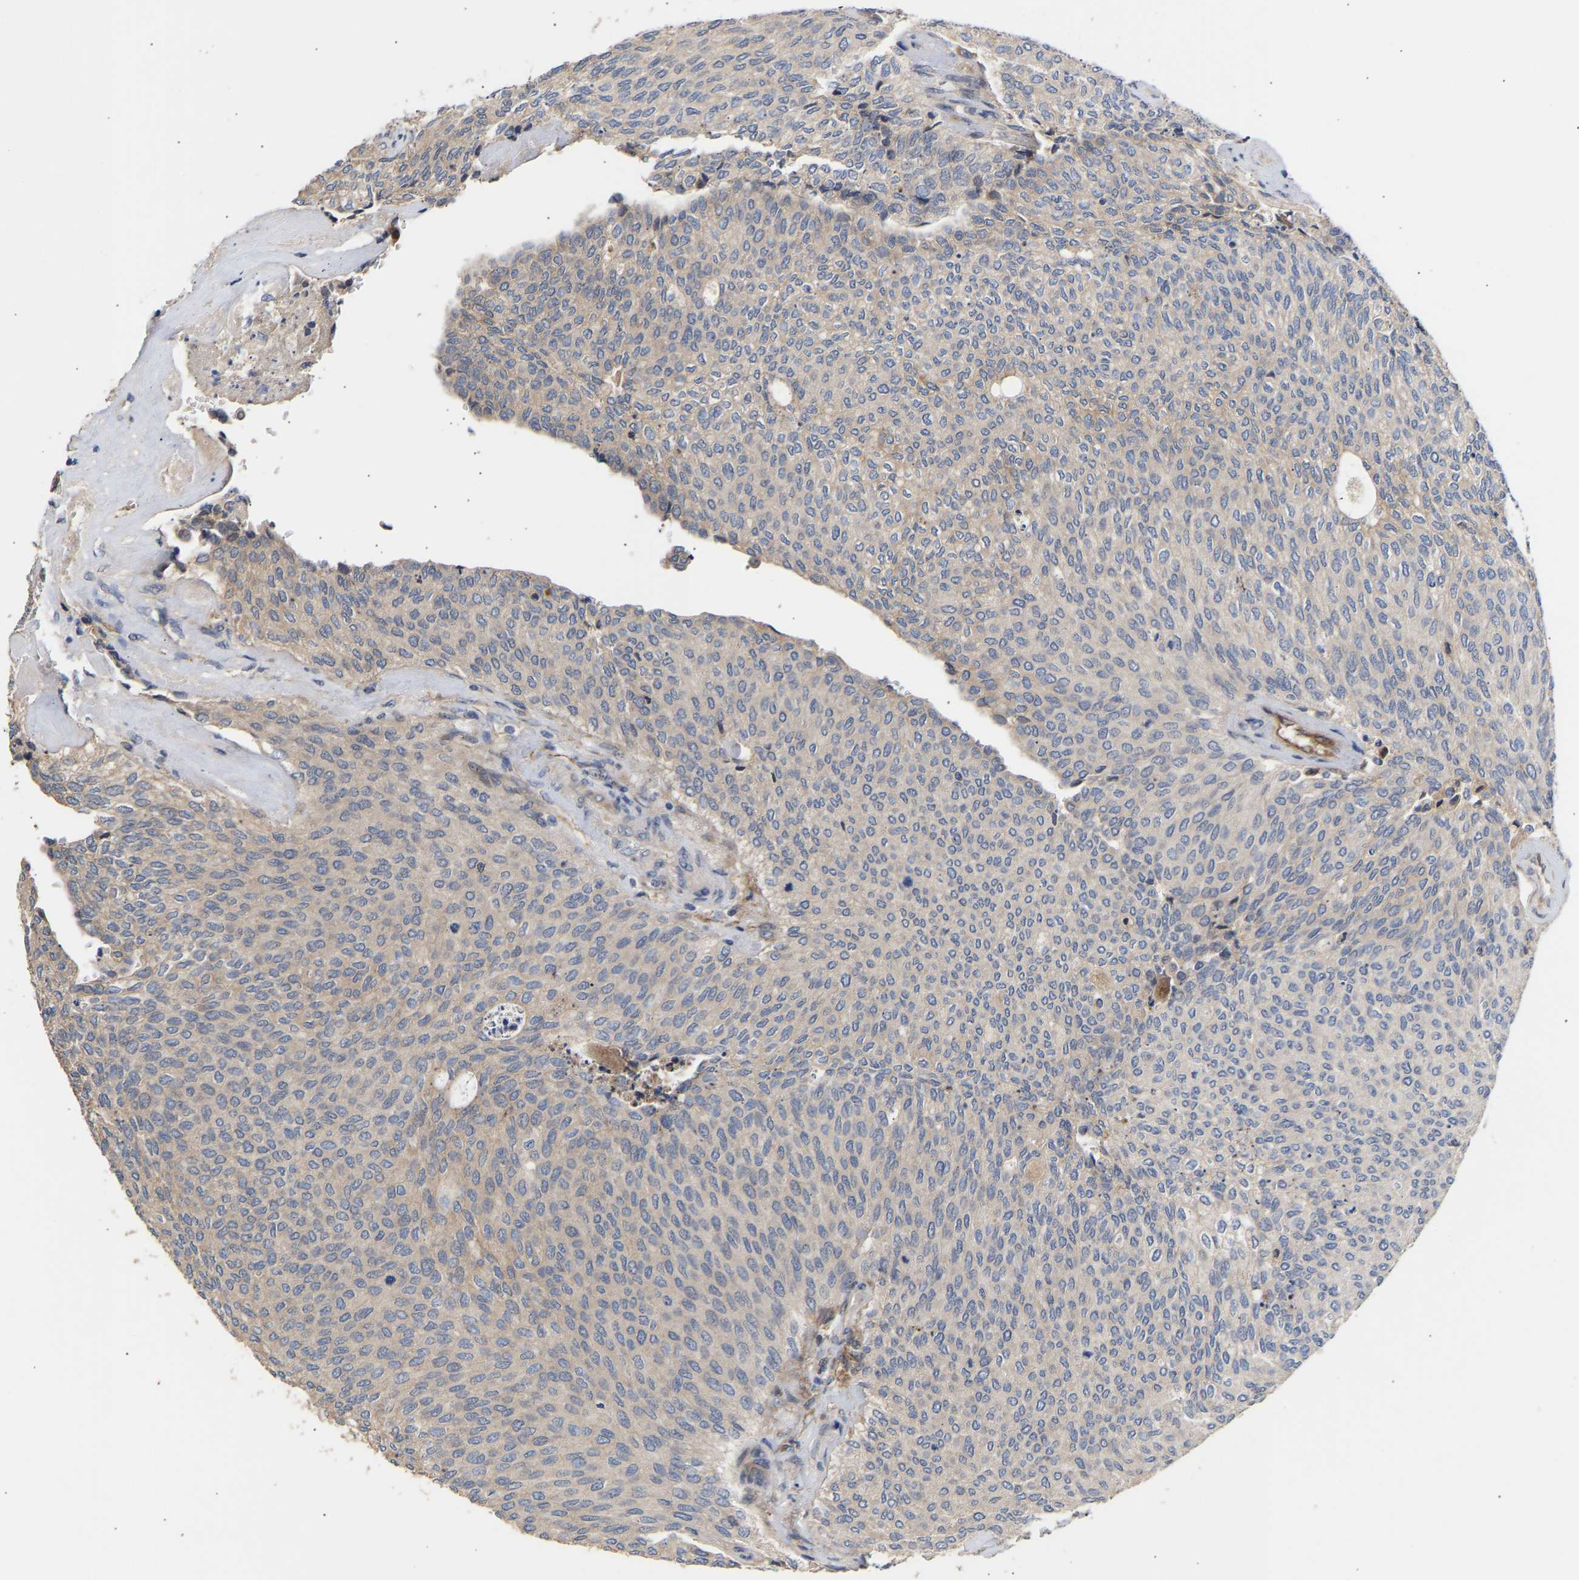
{"staining": {"intensity": "negative", "quantity": "none", "location": "none"}, "tissue": "urothelial cancer", "cell_type": "Tumor cells", "image_type": "cancer", "snomed": [{"axis": "morphology", "description": "Urothelial carcinoma, Low grade"}, {"axis": "topography", "description": "Urinary bladder"}], "caption": "High magnification brightfield microscopy of low-grade urothelial carcinoma stained with DAB (brown) and counterstained with hematoxylin (blue): tumor cells show no significant expression. Nuclei are stained in blue.", "gene": "KASH5", "patient": {"sex": "female", "age": 79}}